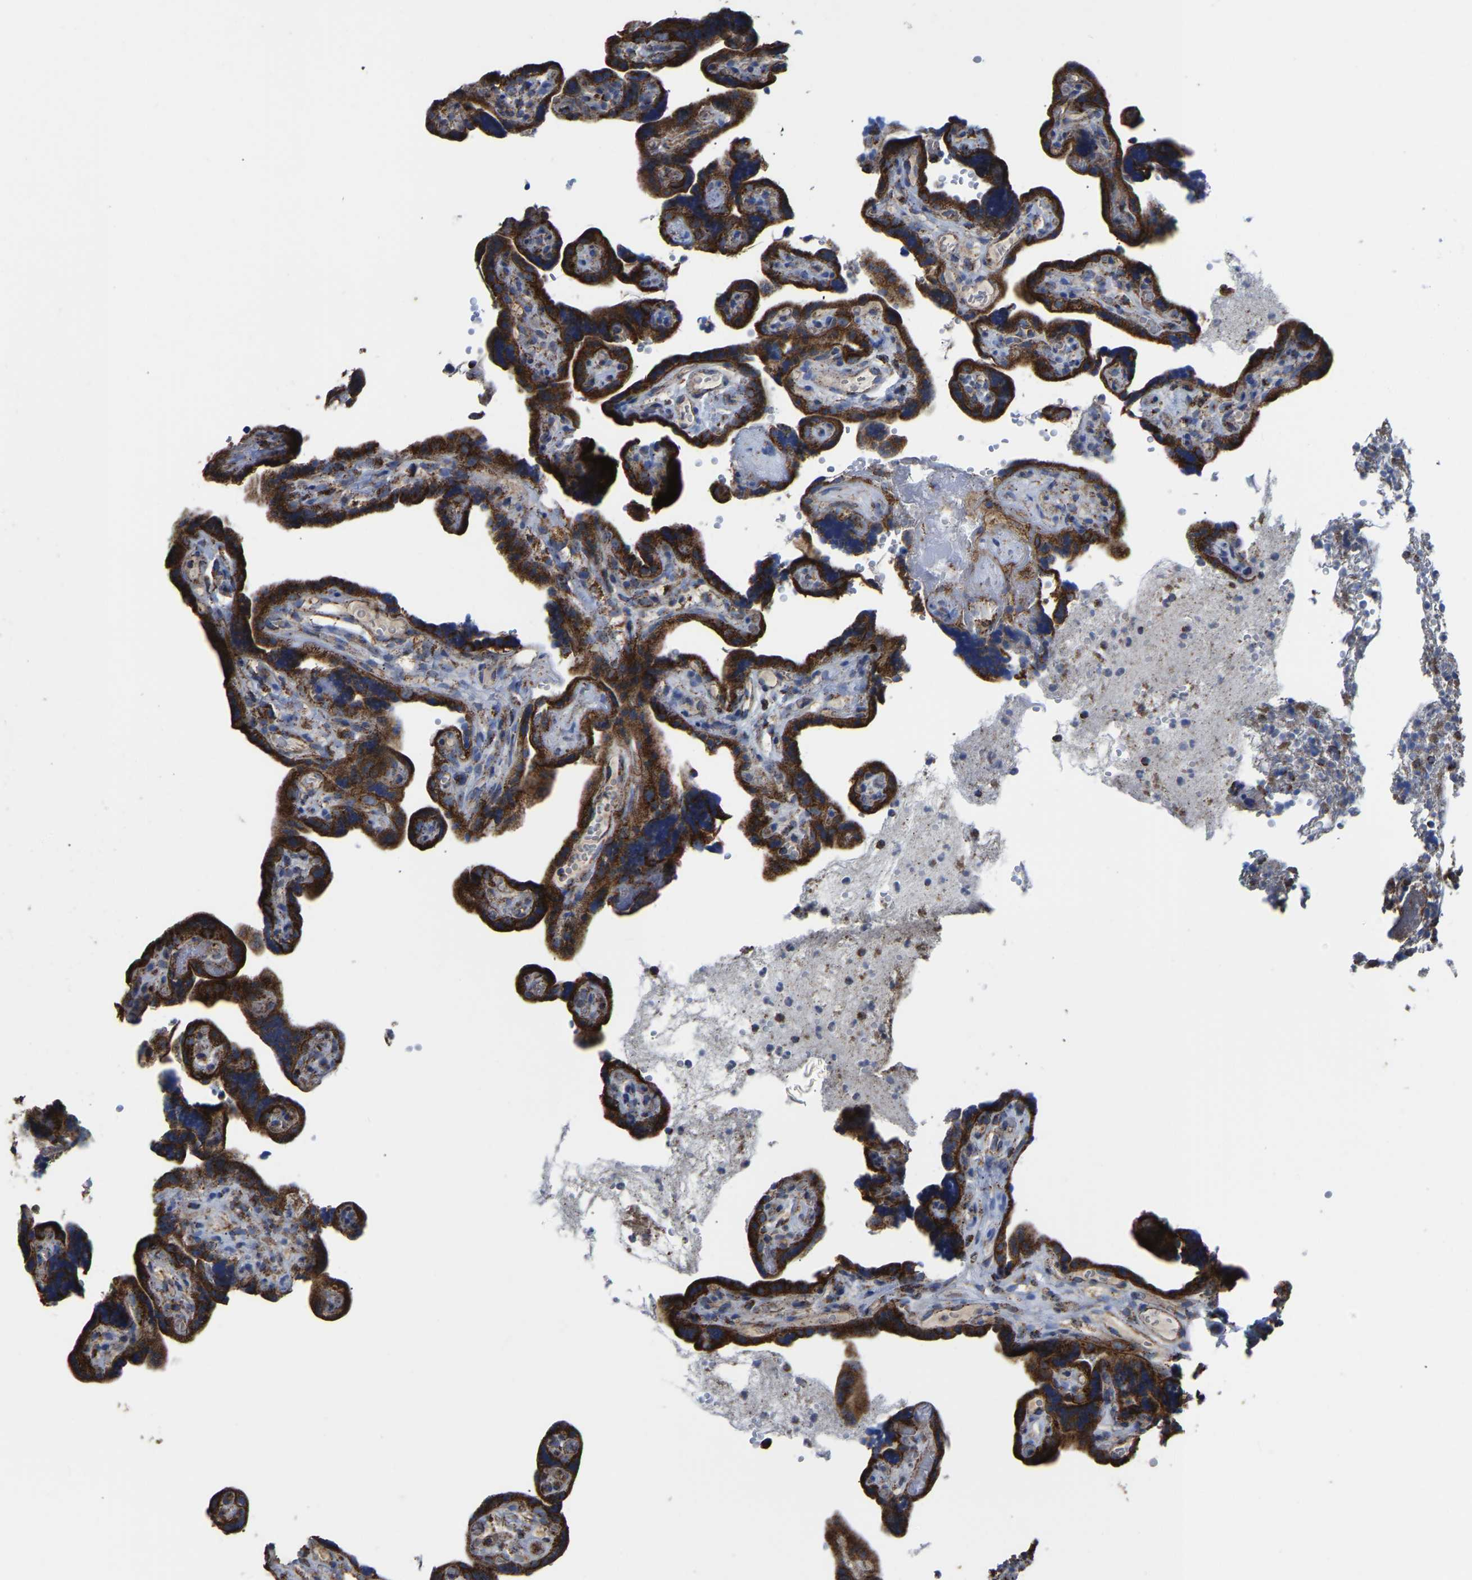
{"staining": {"intensity": "strong", "quantity": "25%-75%", "location": "cytoplasmic/membranous"}, "tissue": "placenta", "cell_type": "Decidual cells", "image_type": "normal", "snomed": [{"axis": "morphology", "description": "Normal tissue, NOS"}, {"axis": "topography", "description": "Placenta"}], "caption": "Protein staining of benign placenta exhibits strong cytoplasmic/membranous positivity in approximately 25%-75% of decidual cells.", "gene": "ETFA", "patient": {"sex": "female", "age": 30}}